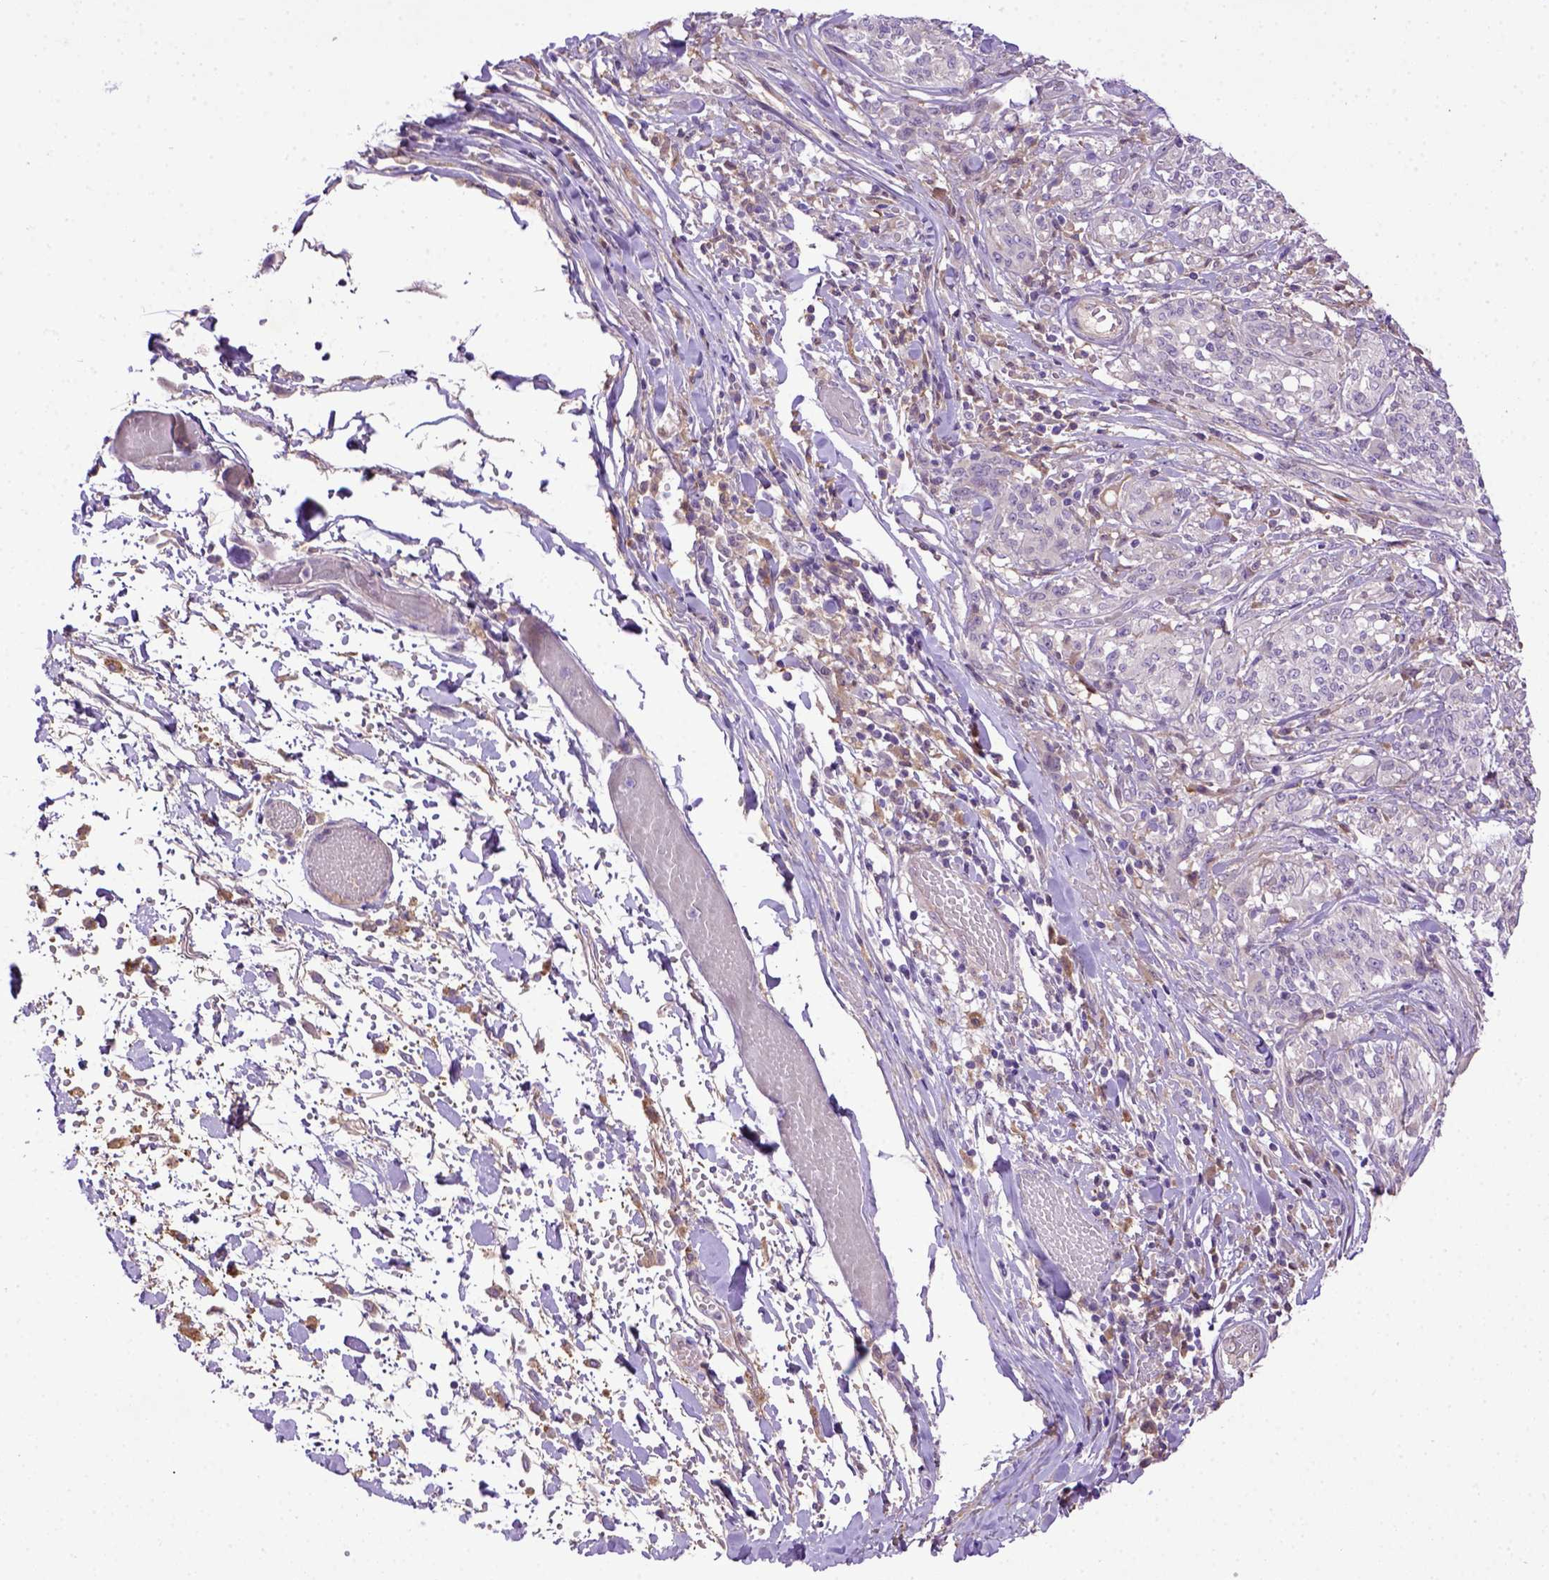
{"staining": {"intensity": "negative", "quantity": "none", "location": "none"}, "tissue": "melanoma", "cell_type": "Tumor cells", "image_type": "cancer", "snomed": [{"axis": "morphology", "description": "Malignant melanoma, NOS"}, {"axis": "topography", "description": "Skin"}], "caption": "A photomicrograph of malignant melanoma stained for a protein exhibits no brown staining in tumor cells. Brightfield microscopy of IHC stained with DAB (brown) and hematoxylin (blue), captured at high magnification.", "gene": "DEPDC1B", "patient": {"sex": "female", "age": 91}}